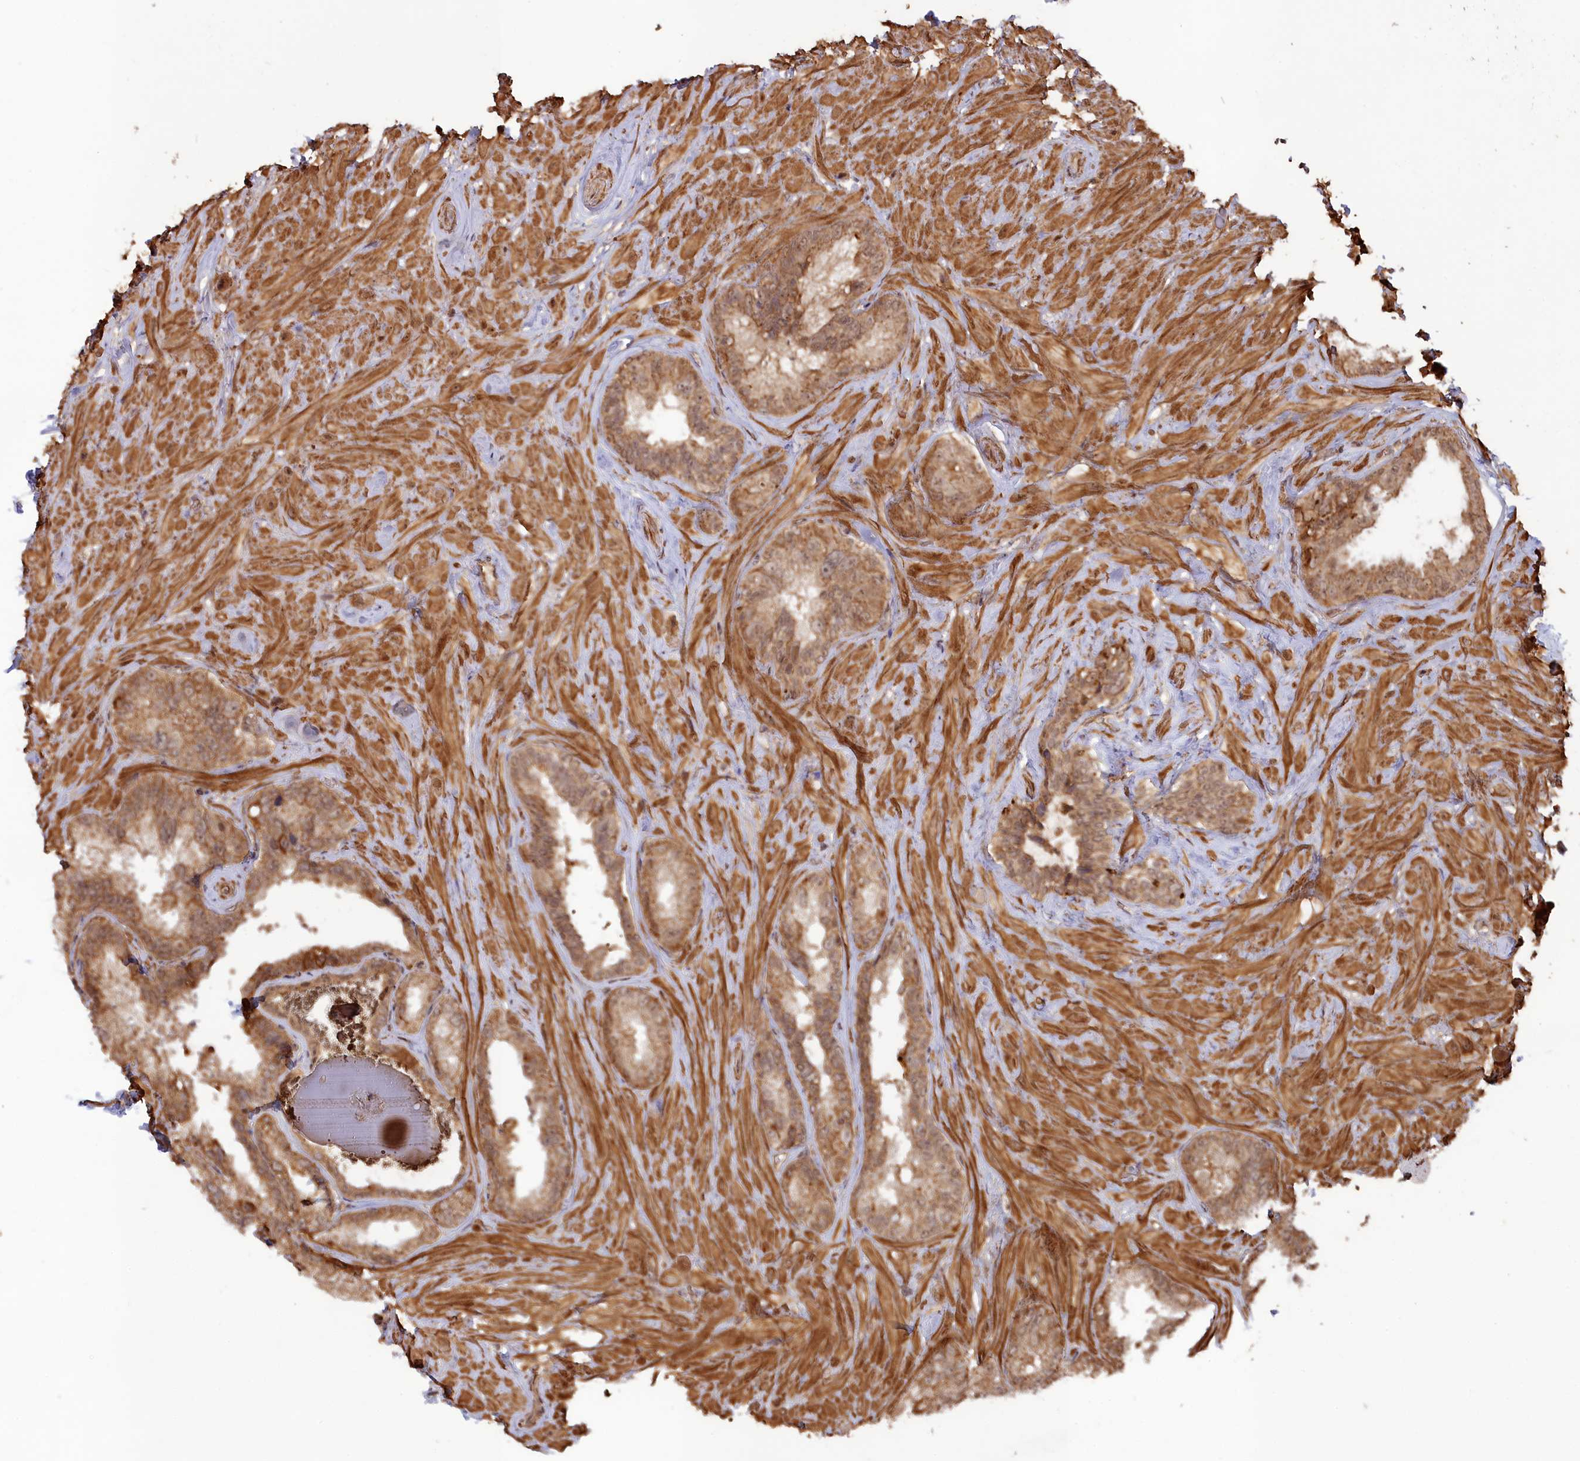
{"staining": {"intensity": "moderate", "quantity": ">75%", "location": "cytoplasmic/membranous"}, "tissue": "seminal vesicle", "cell_type": "Glandular cells", "image_type": "normal", "snomed": [{"axis": "morphology", "description": "Normal tissue, NOS"}, {"axis": "topography", "description": "Seminal veicle"}, {"axis": "topography", "description": "Peripheral nerve tissue"}], "caption": "Immunohistochemistry histopathology image of benign seminal vesicle: seminal vesicle stained using IHC displays medium levels of moderate protein expression localized specifically in the cytoplasmic/membranous of glandular cells, appearing as a cytoplasmic/membranous brown color.", "gene": "CCDC174", "patient": {"sex": "male", "age": 67}}